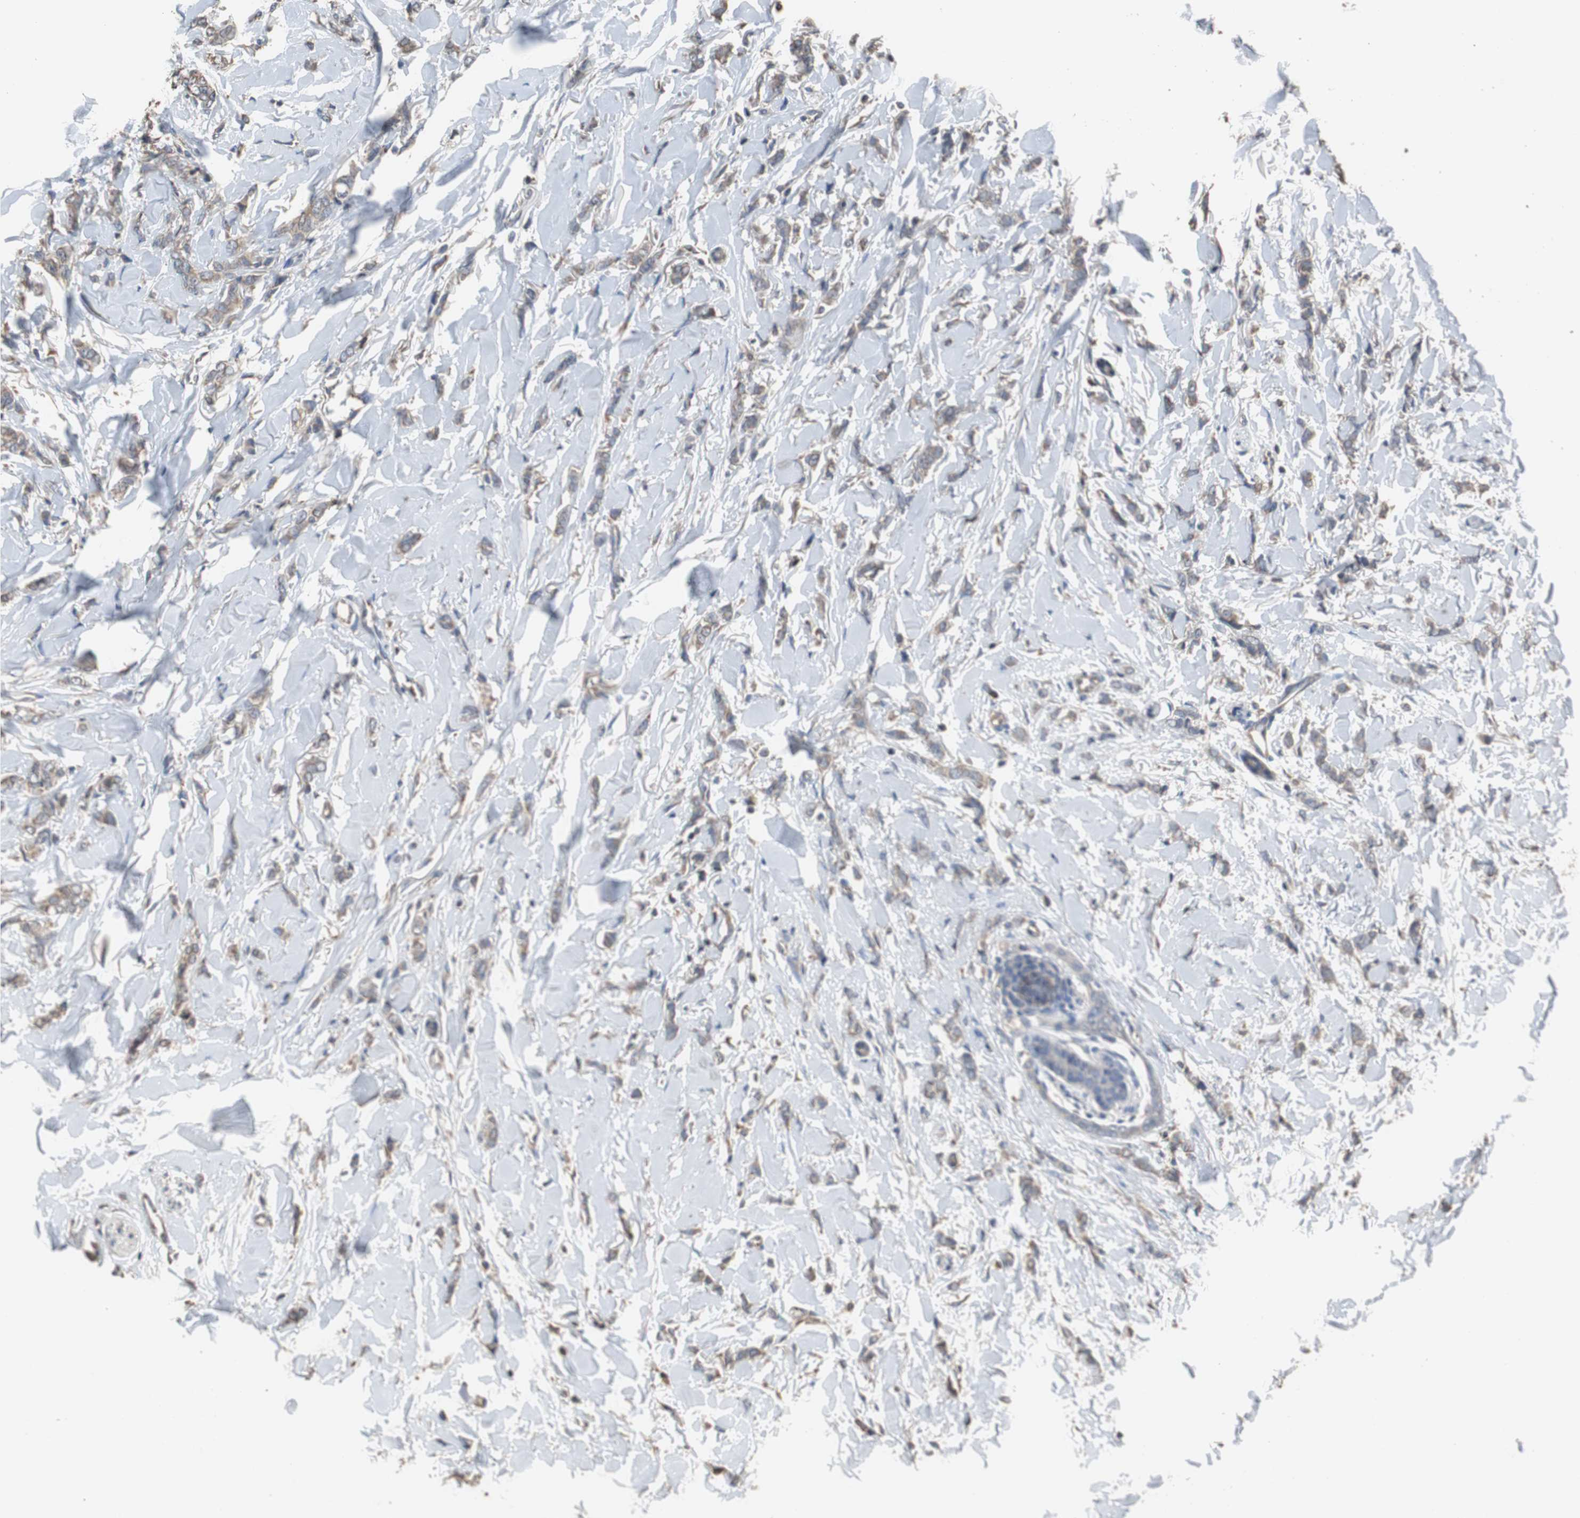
{"staining": {"intensity": "weak", "quantity": "25%-75%", "location": "cytoplasmic/membranous"}, "tissue": "breast cancer", "cell_type": "Tumor cells", "image_type": "cancer", "snomed": [{"axis": "morphology", "description": "Lobular carcinoma"}, {"axis": "topography", "description": "Skin"}, {"axis": "topography", "description": "Breast"}], "caption": "Immunohistochemical staining of human breast cancer (lobular carcinoma) shows low levels of weak cytoplasmic/membranous protein staining in approximately 25%-75% of tumor cells. Ihc stains the protein of interest in brown and the nuclei are stained blue.", "gene": "SCIMP", "patient": {"sex": "female", "age": 46}}